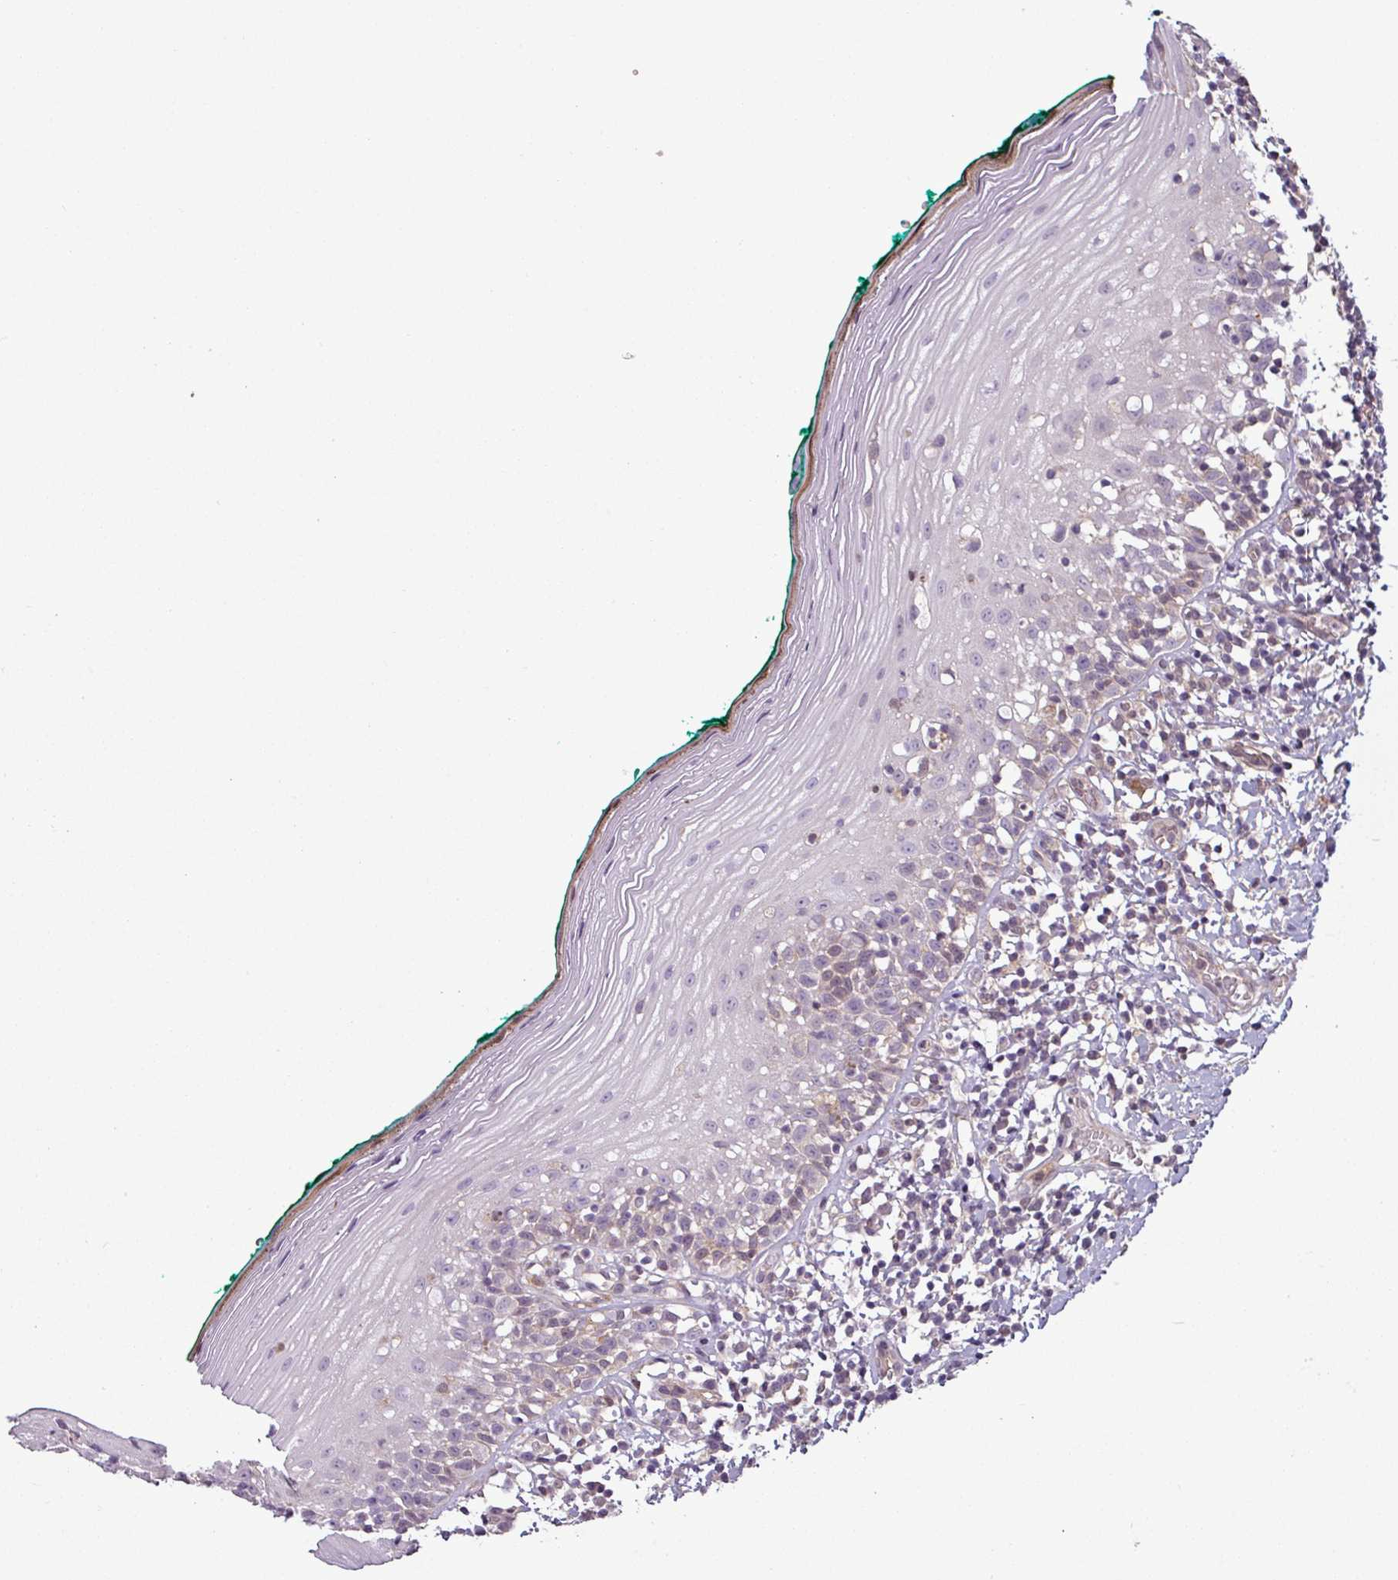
{"staining": {"intensity": "negative", "quantity": "none", "location": "none"}, "tissue": "oral mucosa", "cell_type": "Squamous epithelial cells", "image_type": "normal", "snomed": [{"axis": "morphology", "description": "Normal tissue, NOS"}, {"axis": "topography", "description": "Oral tissue"}], "caption": "Immunohistochemical staining of unremarkable oral mucosa reveals no significant positivity in squamous epithelial cells. (DAB (3,3'-diaminobenzidine) IHC with hematoxylin counter stain).", "gene": "SH3BGRL", "patient": {"sex": "female", "age": 83}}